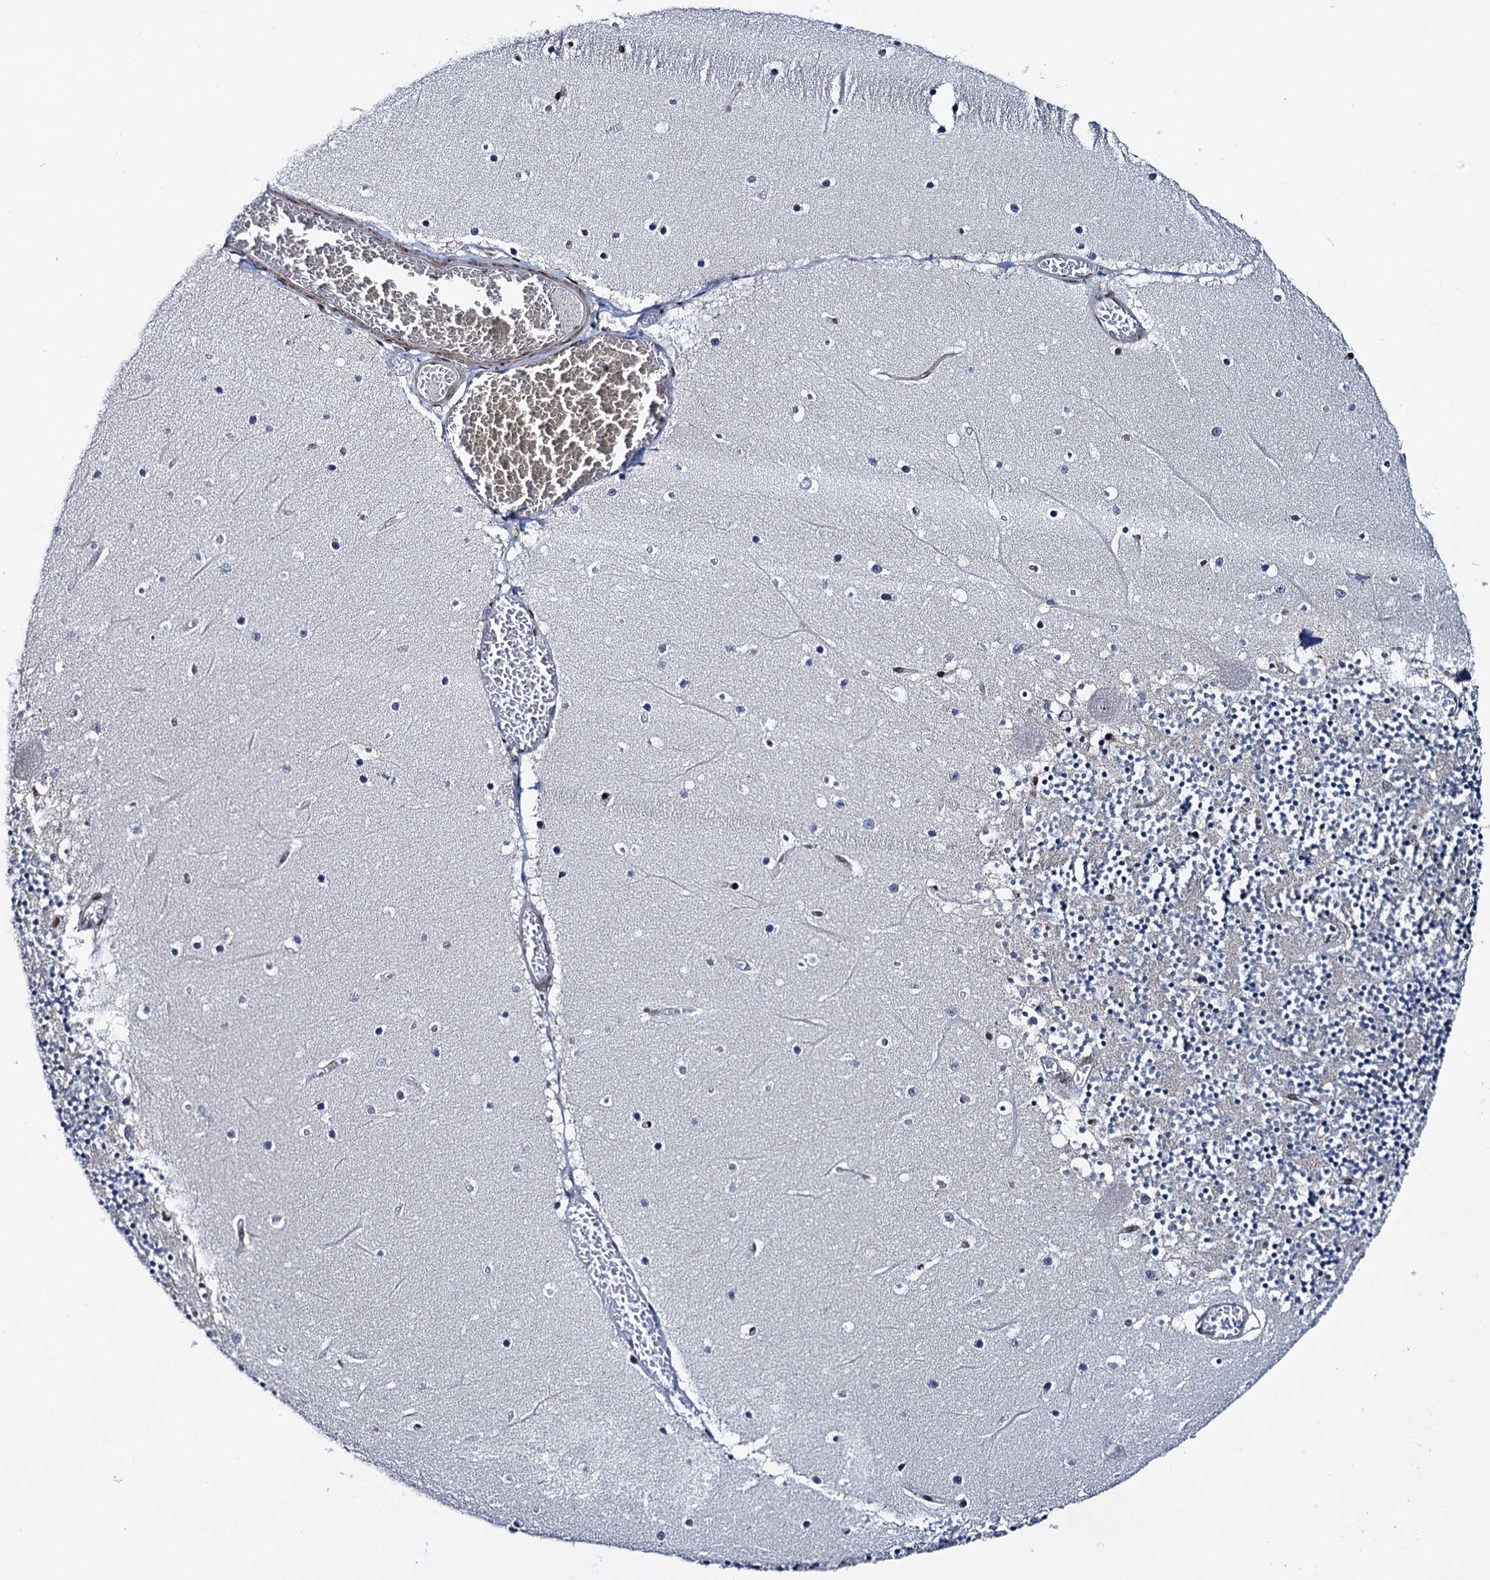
{"staining": {"intensity": "moderate", "quantity": "25%-75%", "location": "nuclear"}, "tissue": "cerebellum", "cell_type": "Cells in granular layer", "image_type": "normal", "snomed": [{"axis": "morphology", "description": "Normal tissue, NOS"}, {"axis": "topography", "description": "Cerebellum"}], "caption": "Immunohistochemical staining of benign human cerebellum reveals medium levels of moderate nuclear positivity in approximately 25%-75% of cells in granular layer.", "gene": "RUFY2", "patient": {"sex": "female", "age": 28}}